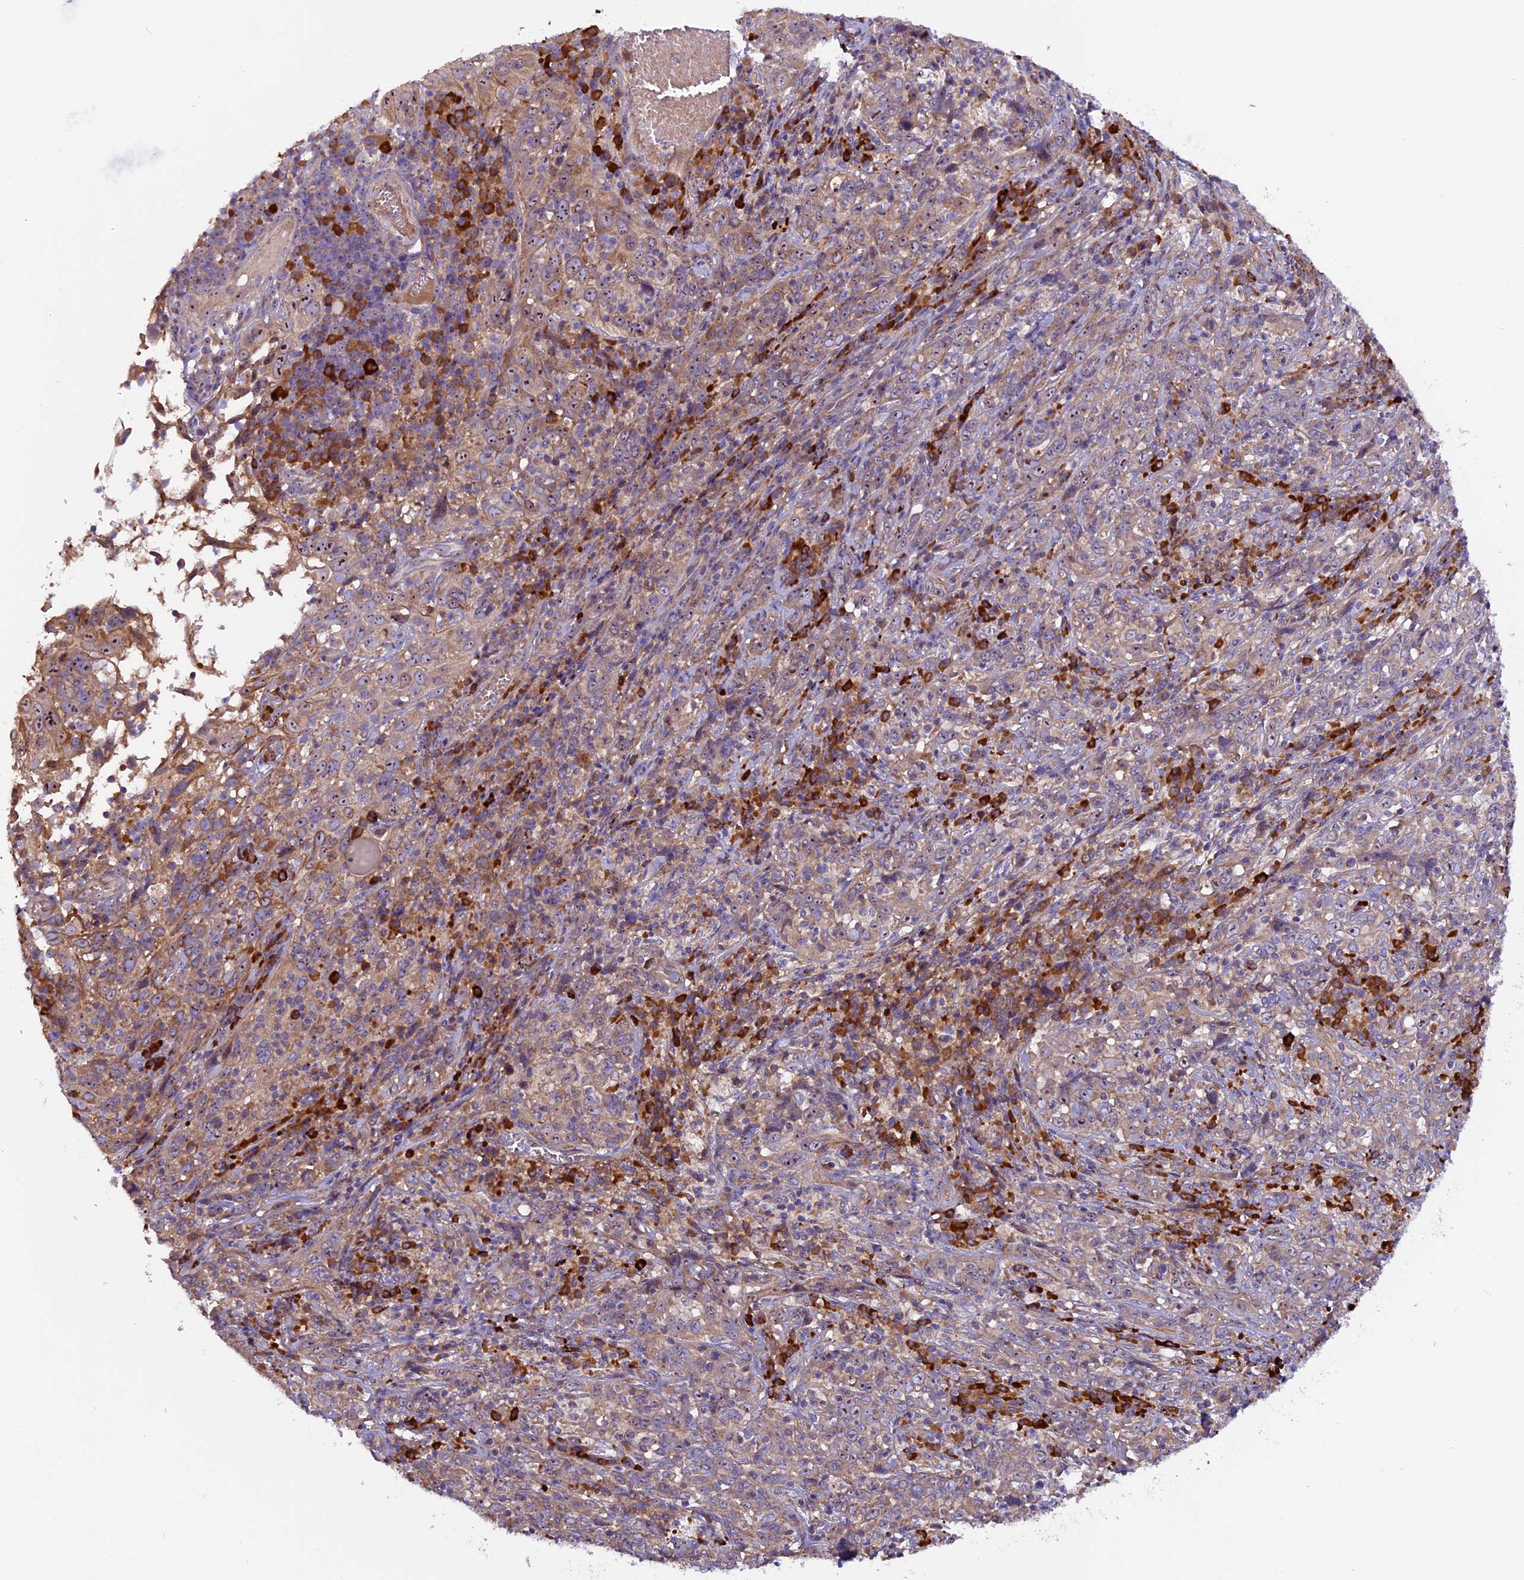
{"staining": {"intensity": "moderate", "quantity": ">75%", "location": "cytoplasmic/membranous,nuclear"}, "tissue": "cervical cancer", "cell_type": "Tumor cells", "image_type": "cancer", "snomed": [{"axis": "morphology", "description": "Squamous cell carcinoma, NOS"}, {"axis": "topography", "description": "Cervix"}], "caption": "A micrograph showing moderate cytoplasmic/membranous and nuclear expression in approximately >75% of tumor cells in cervical cancer (squamous cell carcinoma), as visualized by brown immunohistochemical staining.", "gene": "FRY", "patient": {"sex": "female", "age": 46}}